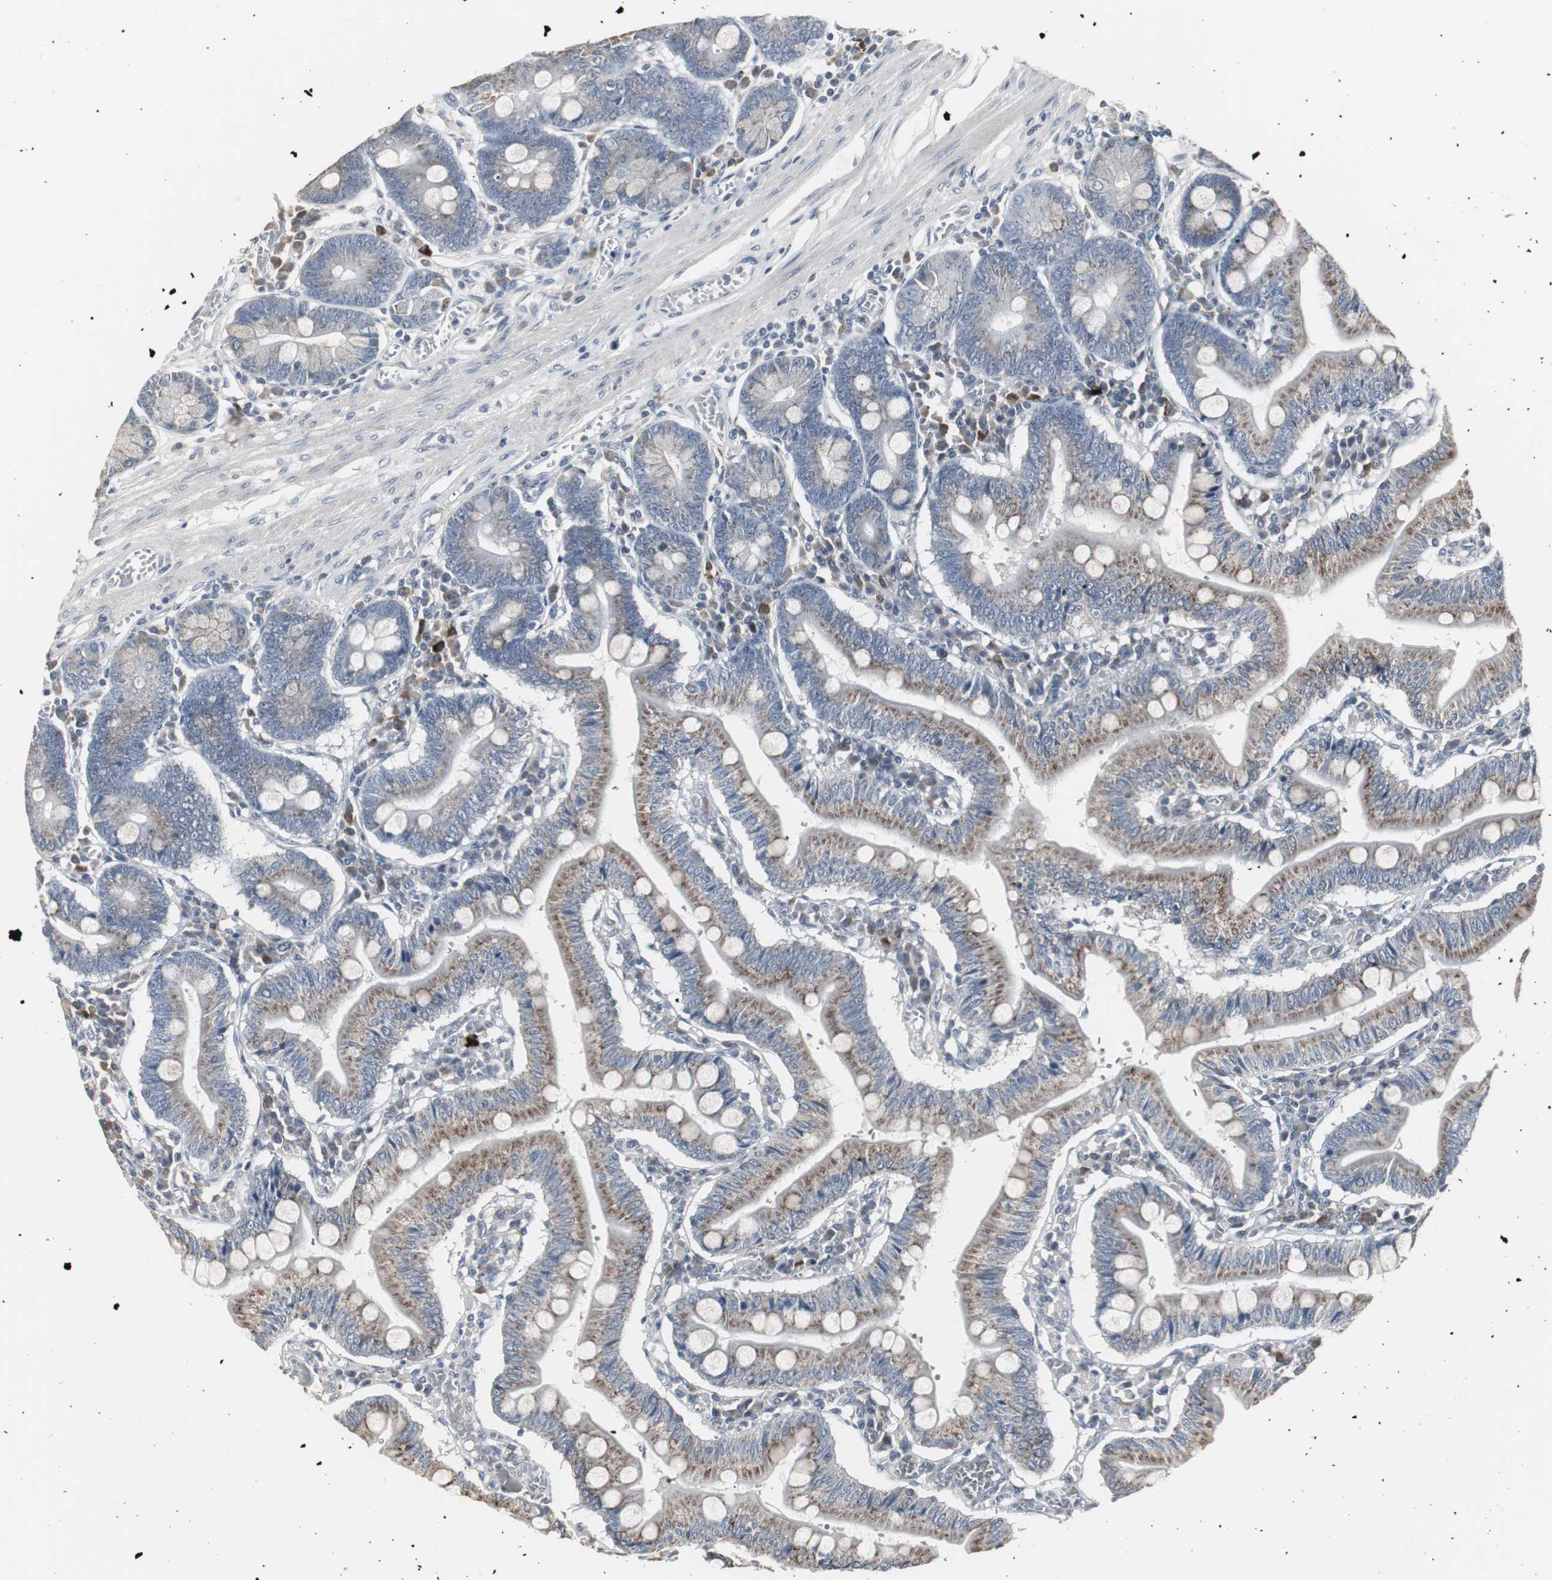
{"staining": {"intensity": "moderate", "quantity": ">75%", "location": "cytoplasmic/membranous"}, "tissue": "small intestine", "cell_type": "Glandular cells", "image_type": "normal", "snomed": [{"axis": "morphology", "description": "Normal tissue, NOS"}, {"axis": "topography", "description": "Small intestine"}], "caption": "This is a histology image of IHC staining of benign small intestine, which shows moderate expression in the cytoplasmic/membranous of glandular cells.", "gene": "ACAA1", "patient": {"sex": "male", "age": 71}}